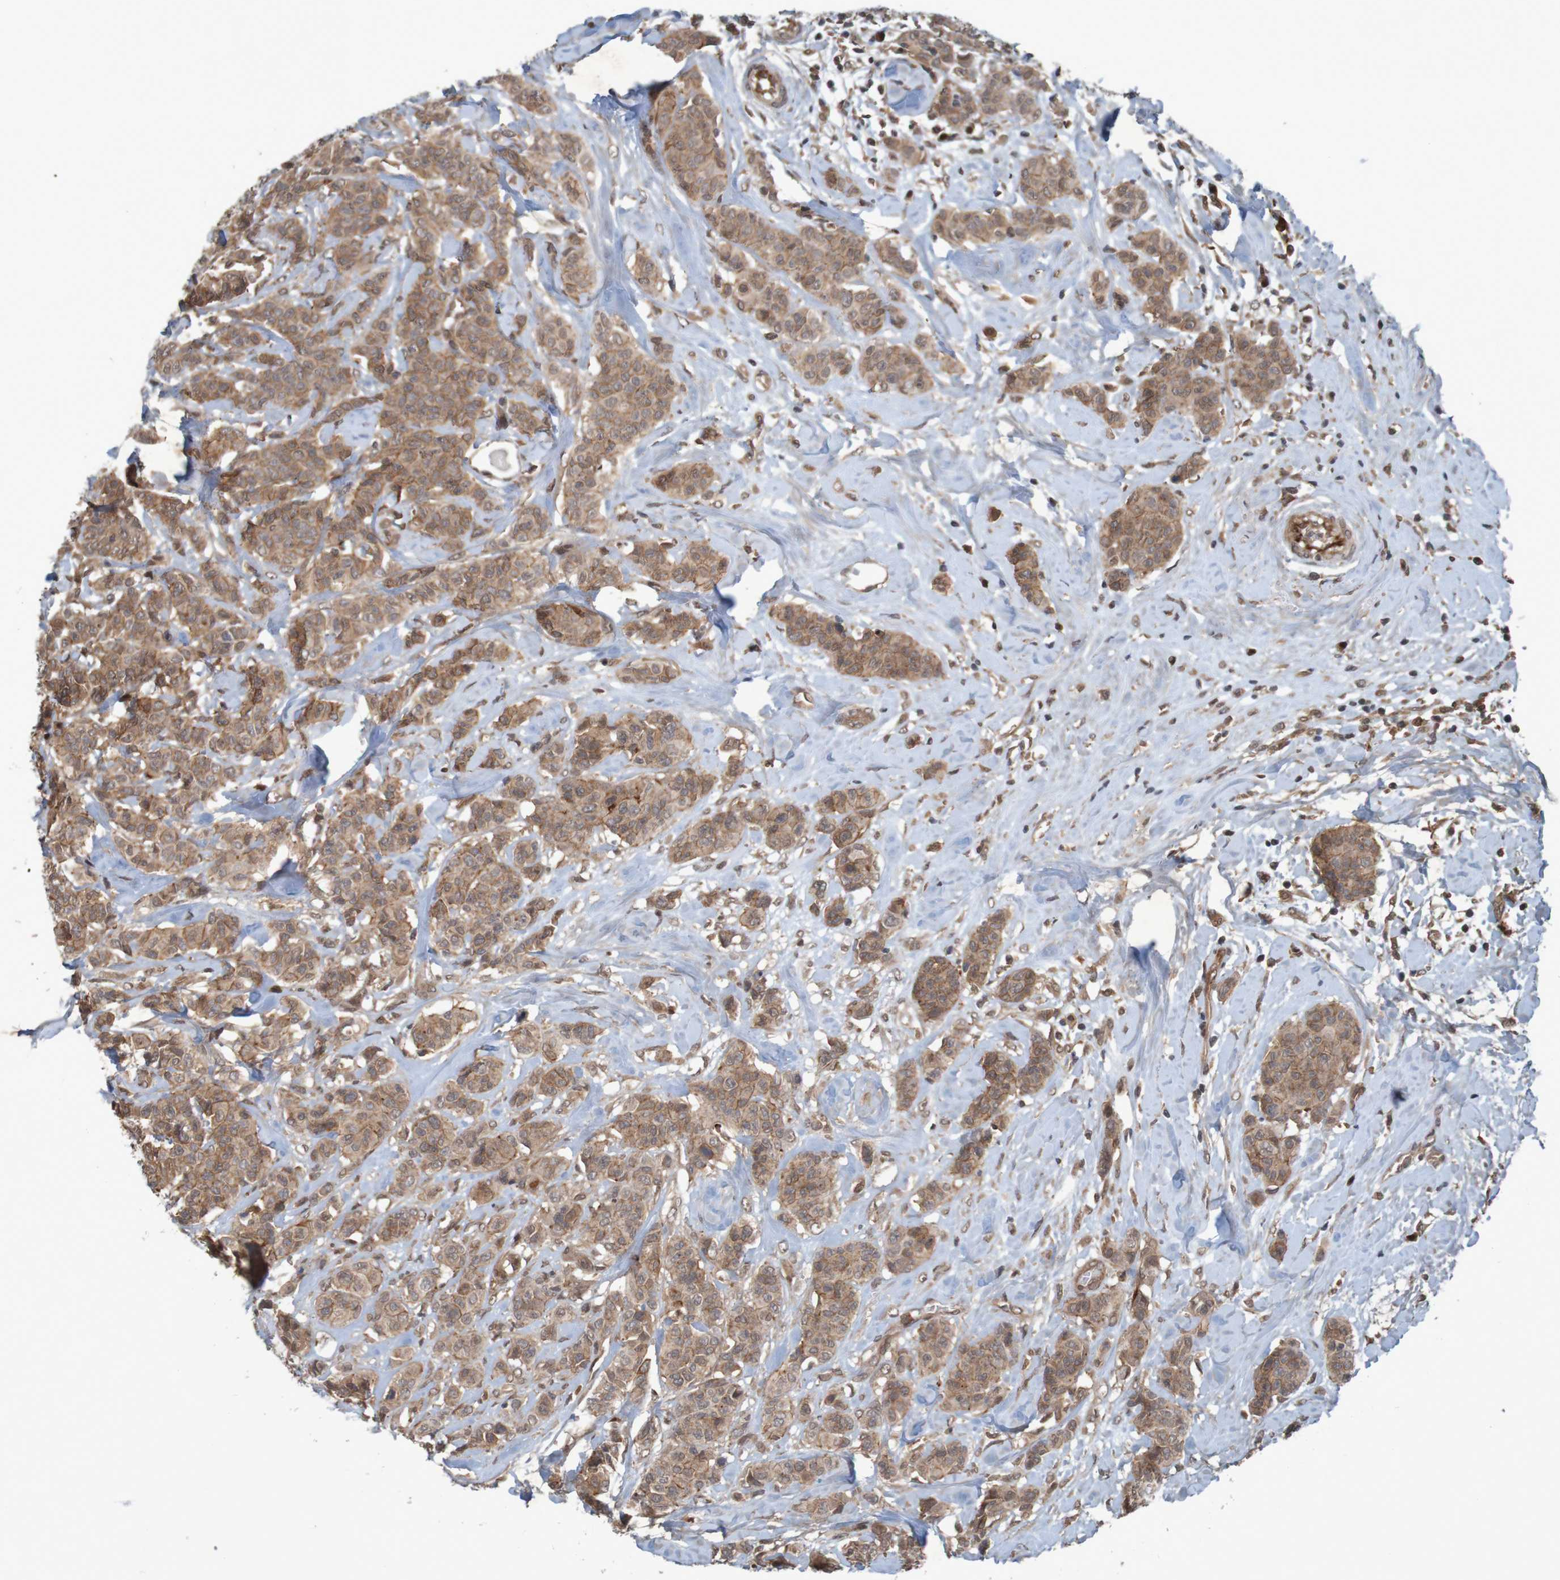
{"staining": {"intensity": "moderate", "quantity": ">75%", "location": "cytoplasmic/membranous"}, "tissue": "breast cancer", "cell_type": "Tumor cells", "image_type": "cancer", "snomed": [{"axis": "morphology", "description": "Normal tissue, NOS"}, {"axis": "morphology", "description": "Duct carcinoma"}, {"axis": "topography", "description": "Breast"}], "caption": "Immunohistochemistry of breast cancer (infiltrating ductal carcinoma) shows medium levels of moderate cytoplasmic/membranous positivity in approximately >75% of tumor cells. (DAB (3,3'-diaminobenzidine) = brown stain, brightfield microscopy at high magnification).", "gene": "ARHGEF11", "patient": {"sex": "female", "age": 40}}